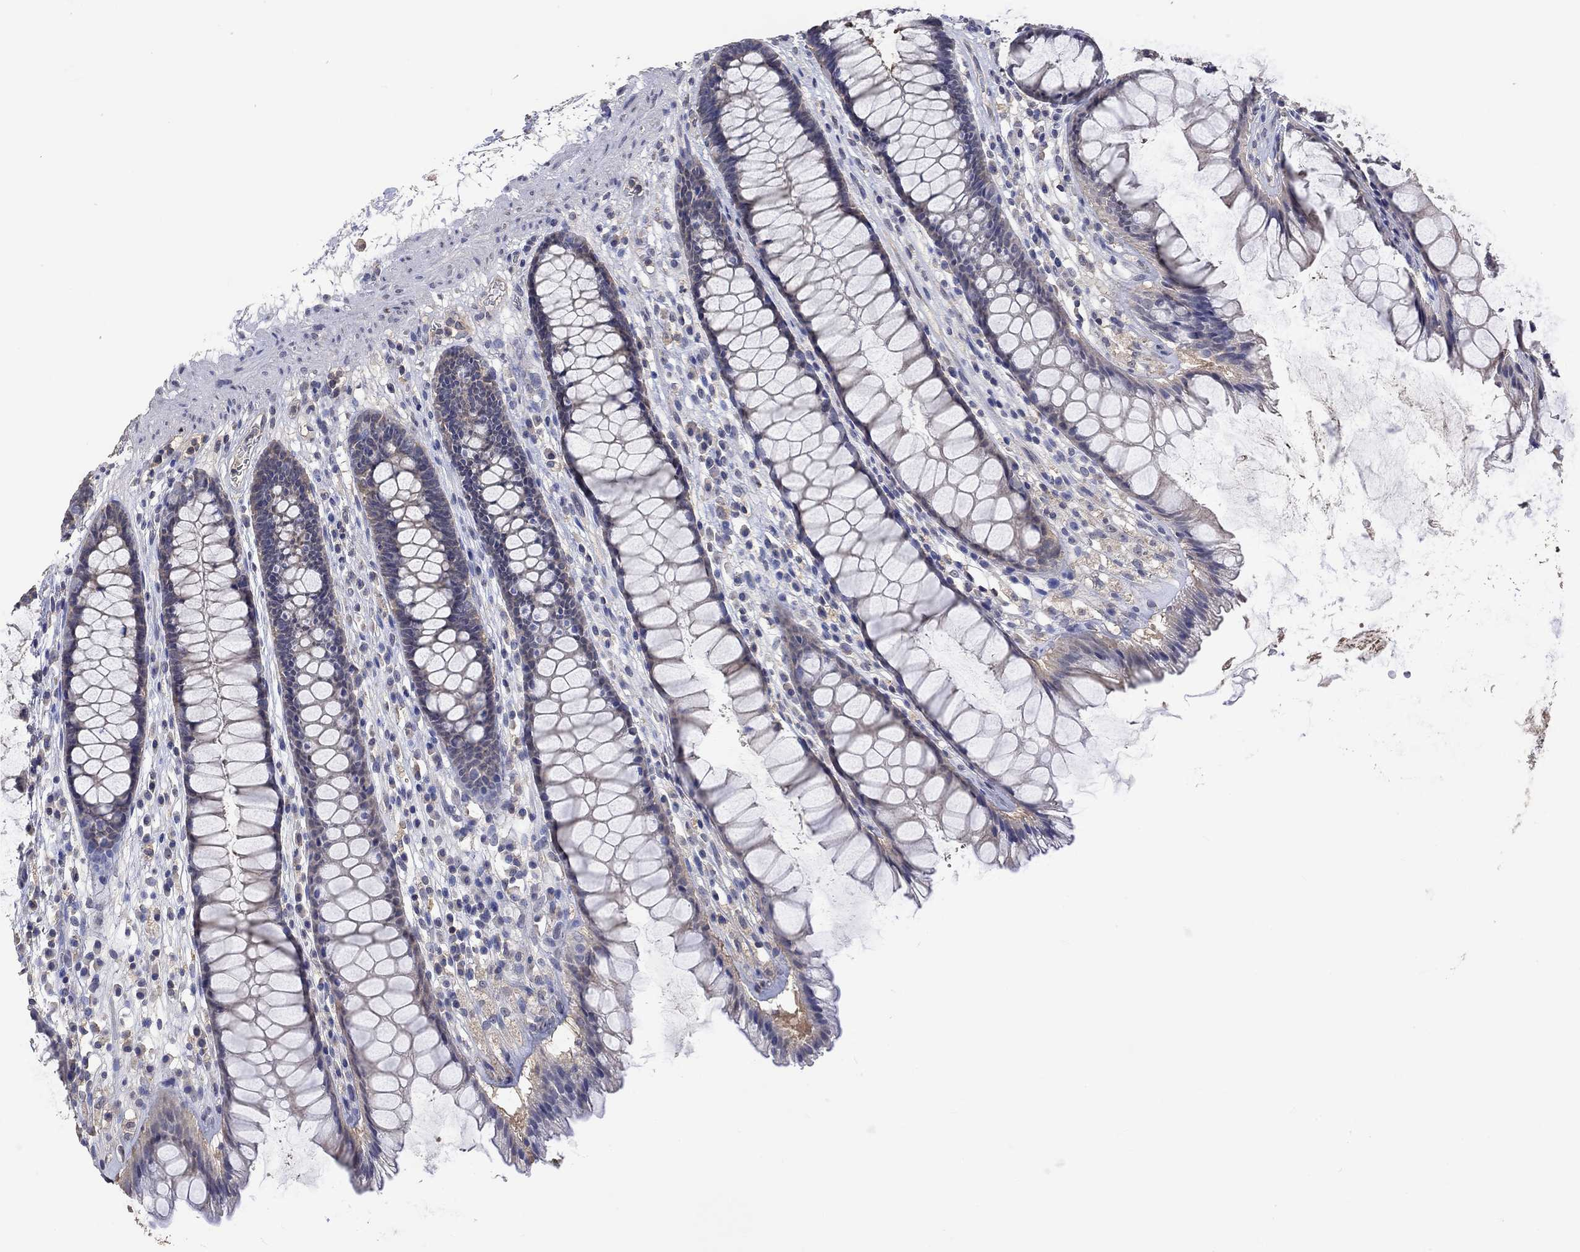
{"staining": {"intensity": "weak", "quantity": "<25%", "location": "cytoplasmic/membranous"}, "tissue": "rectum", "cell_type": "Glandular cells", "image_type": "normal", "snomed": [{"axis": "morphology", "description": "Normal tissue, NOS"}, {"axis": "topography", "description": "Rectum"}], "caption": "The image reveals no staining of glandular cells in benign rectum.", "gene": "PTPN20", "patient": {"sex": "male", "age": 72}}